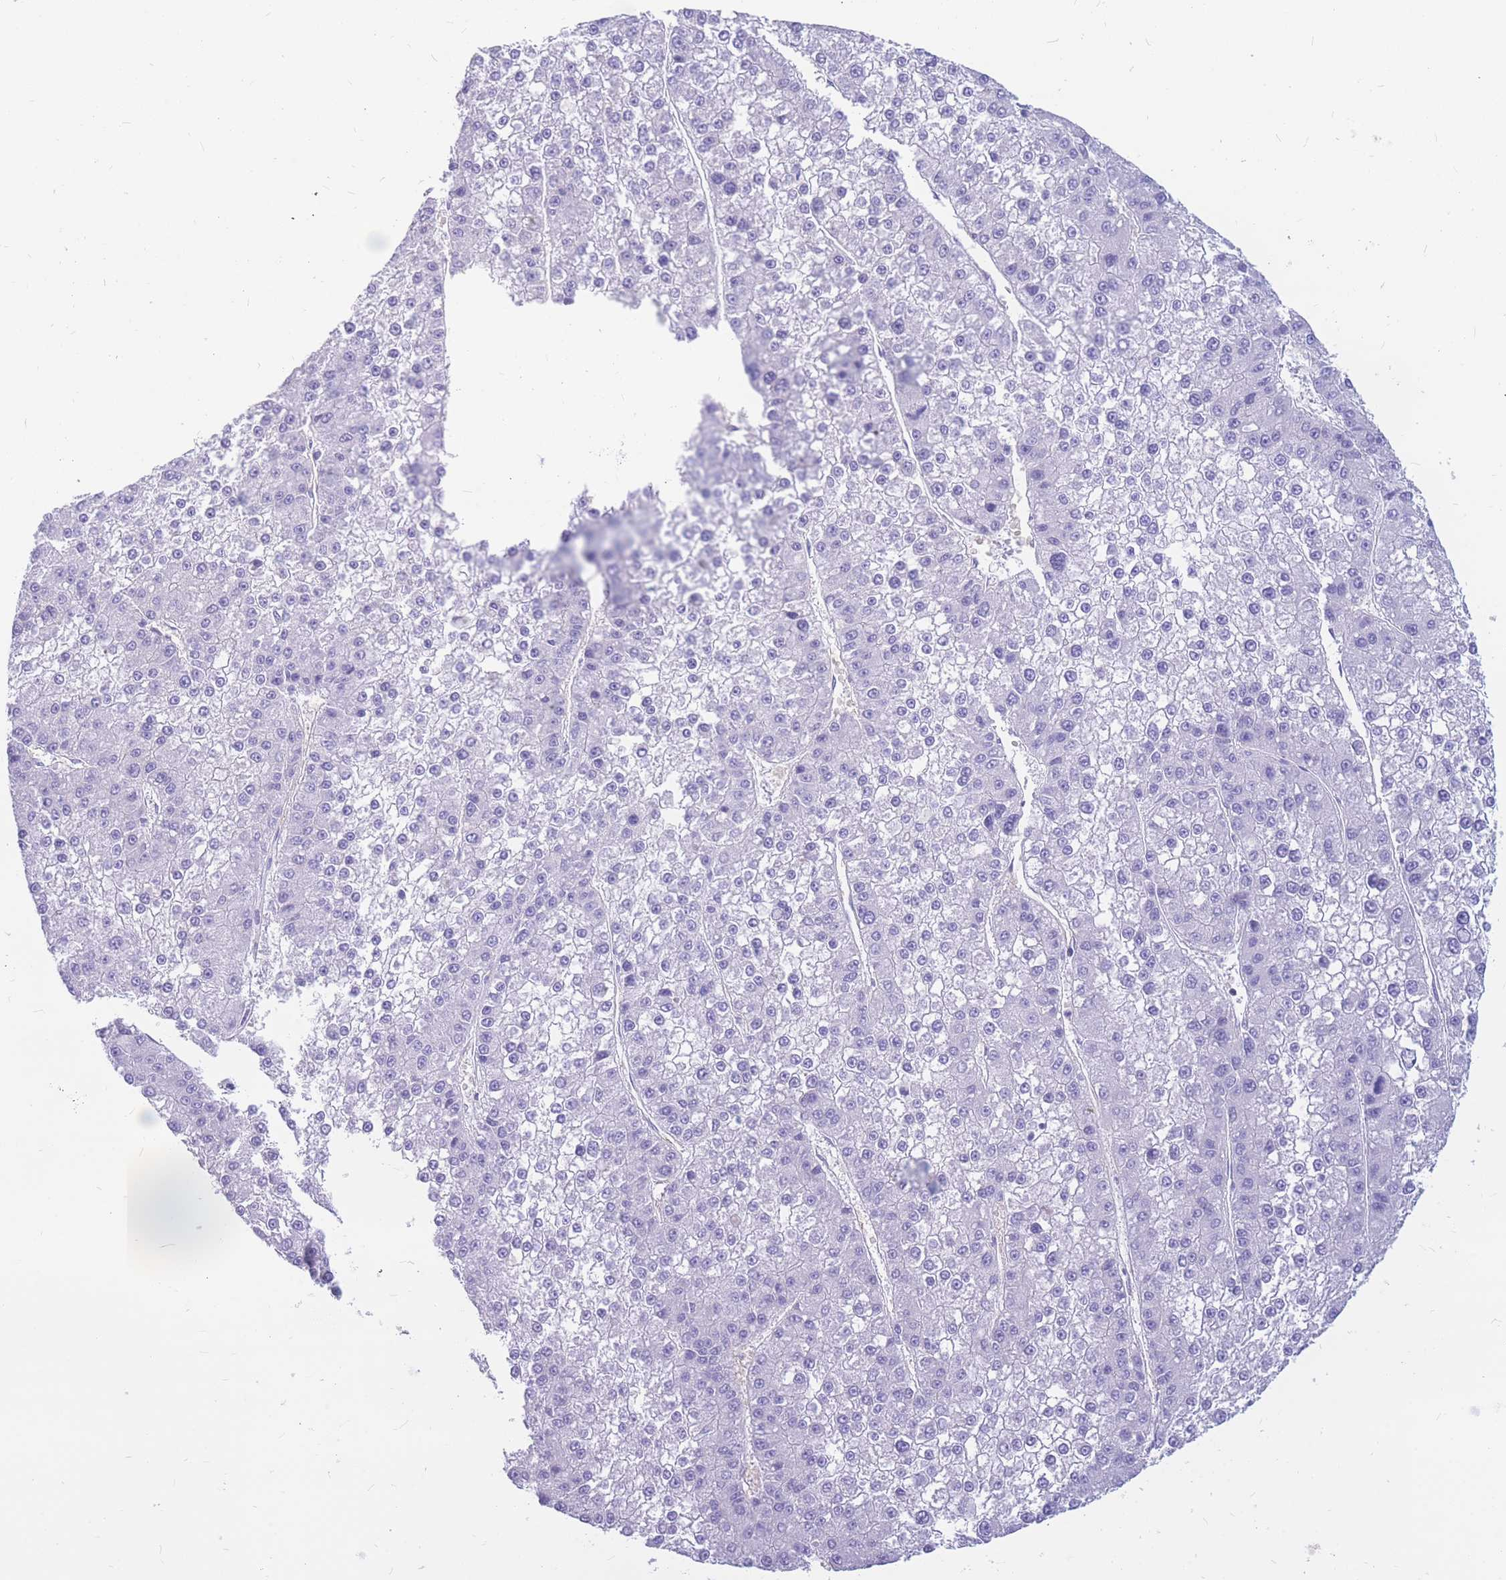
{"staining": {"intensity": "negative", "quantity": "none", "location": "none"}, "tissue": "liver cancer", "cell_type": "Tumor cells", "image_type": "cancer", "snomed": [{"axis": "morphology", "description": "Carcinoma, Hepatocellular, NOS"}, {"axis": "topography", "description": "Liver"}], "caption": "There is no significant staining in tumor cells of hepatocellular carcinoma (liver).", "gene": "ADD2", "patient": {"sex": "female", "age": 73}}